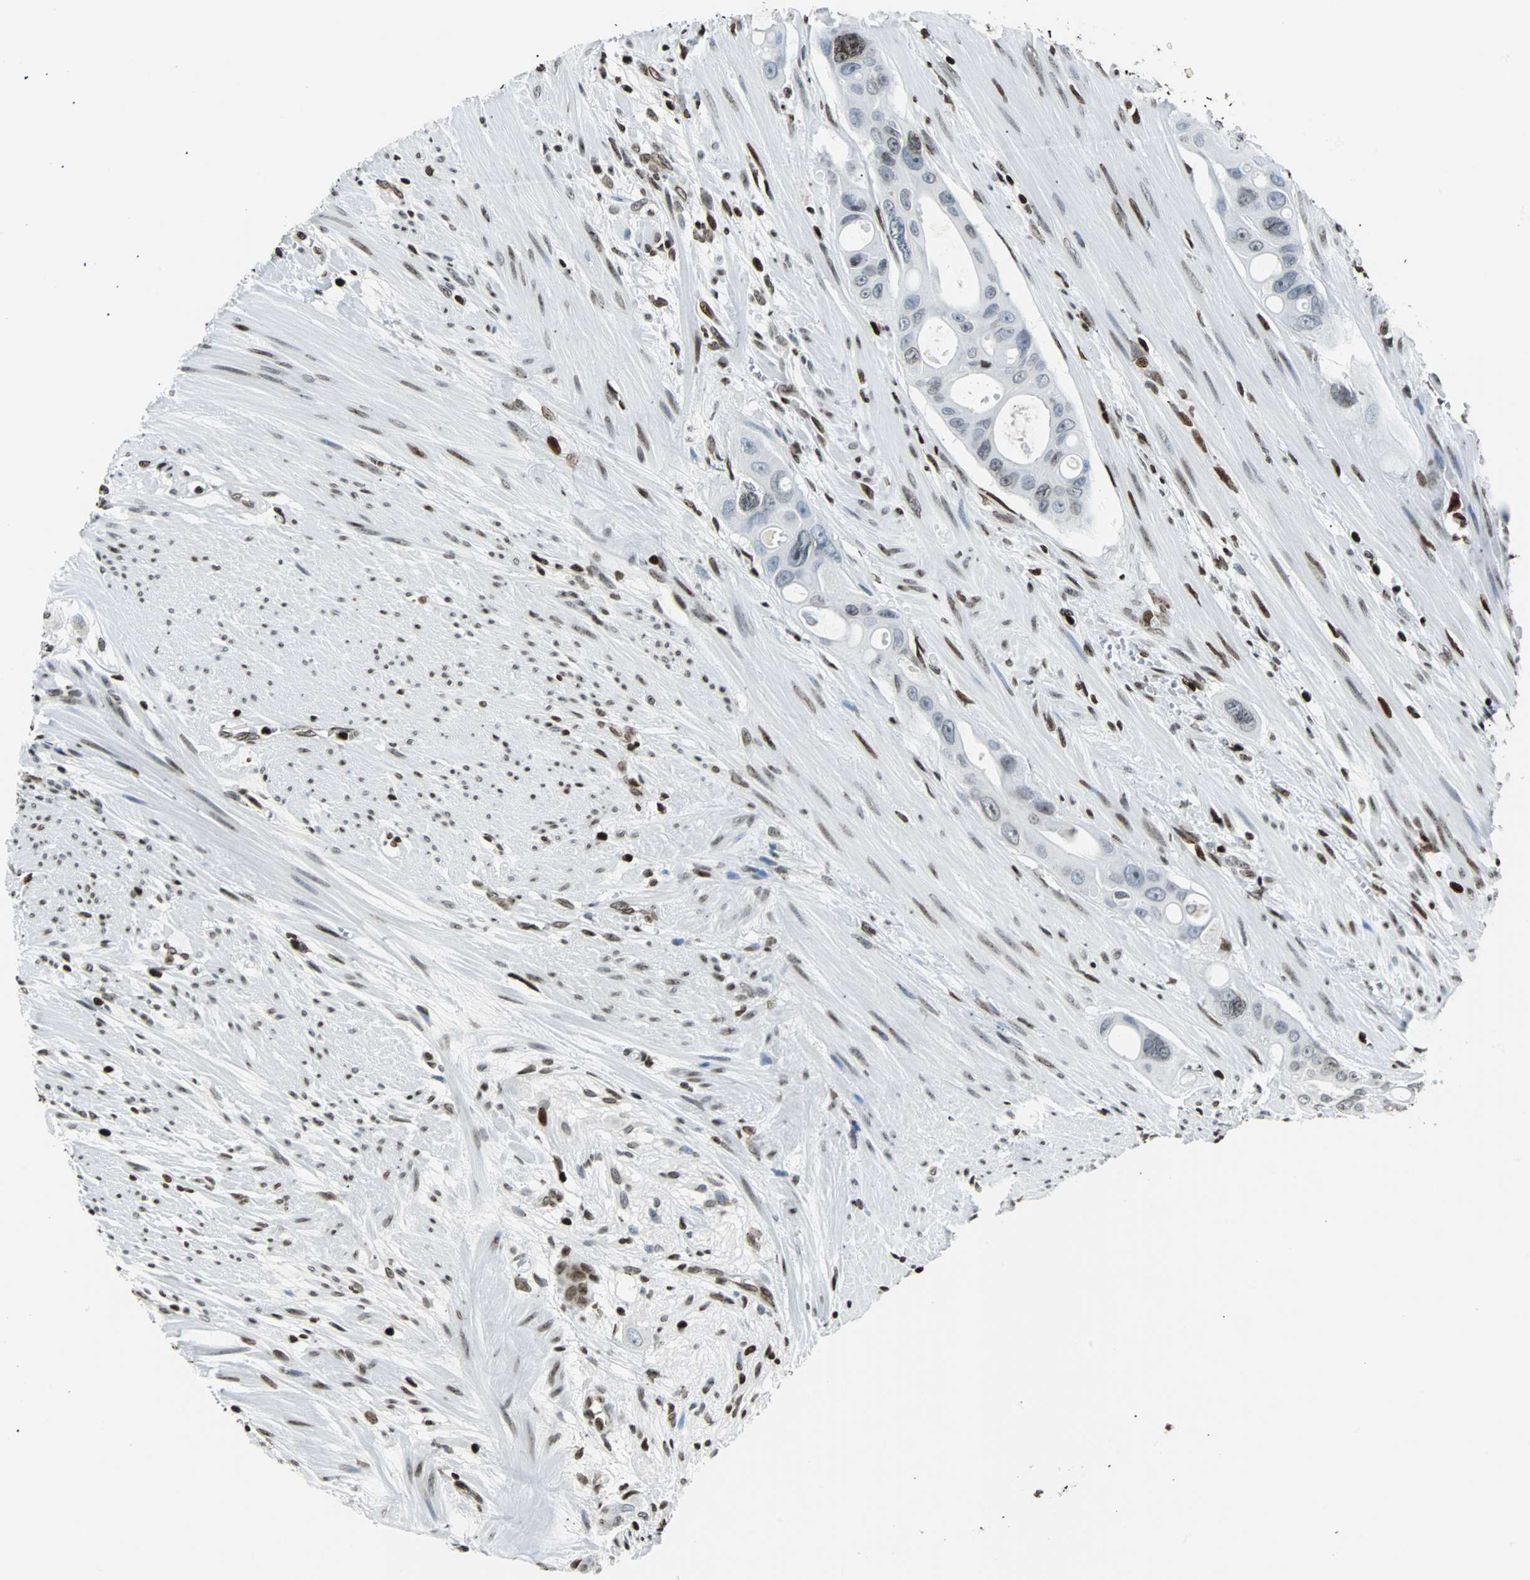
{"staining": {"intensity": "moderate", "quantity": "25%-75%", "location": "nuclear"}, "tissue": "colorectal cancer", "cell_type": "Tumor cells", "image_type": "cancer", "snomed": [{"axis": "morphology", "description": "Adenocarcinoma, NOS"}, {"axis": "topography", "description": "Colon"}], "caption": "Immunohistochemistry staining of adenocarcinoma (colorectal), which exhibits medium levels of moderate nuclear positivity in about 25%-75% of tumor cells indicating moderate nuclear protein positivity. The staining was performed using DAB (brown) for protein detection and nuclei were counterstained in hematoxylin (blue).", "gene": "ZNF131", "patient": {"sex": "female", "age": 57}}